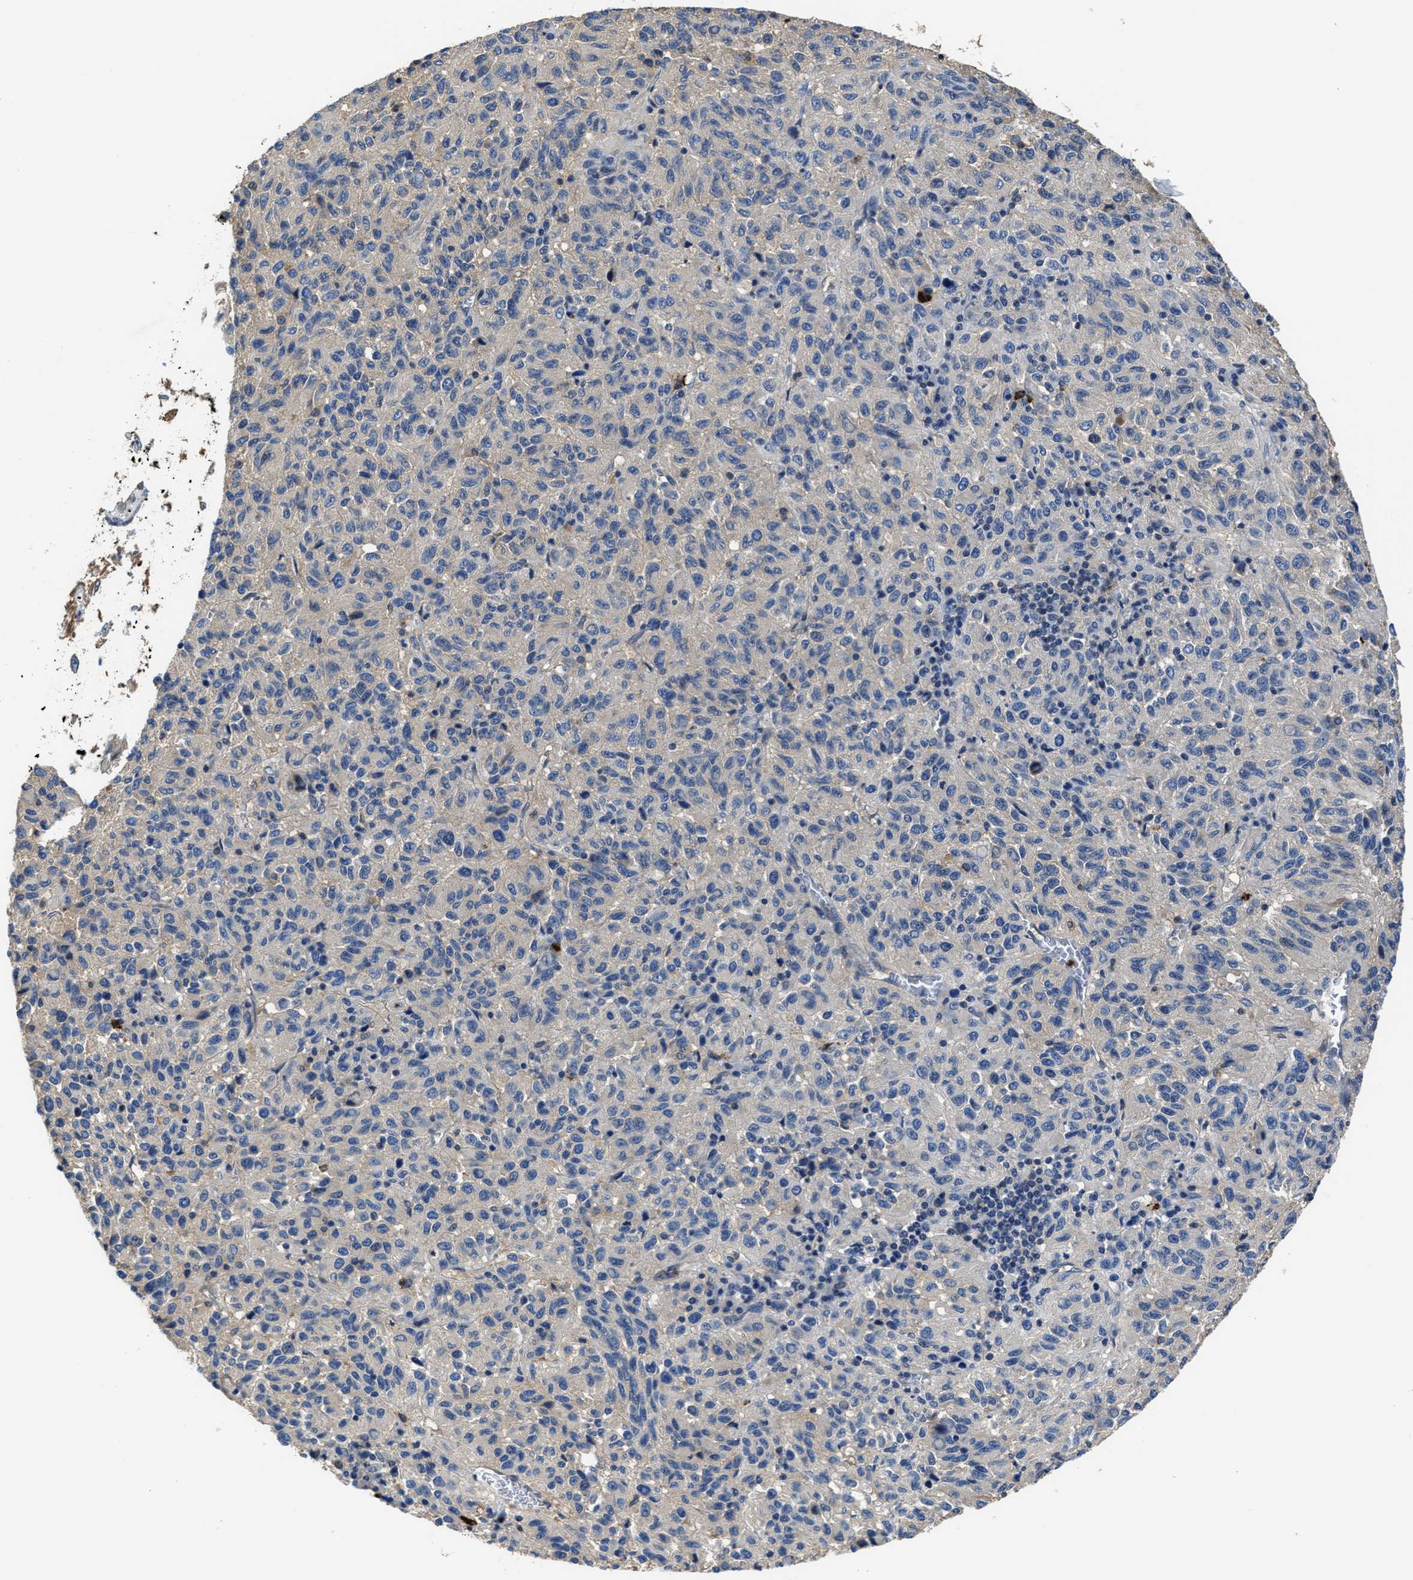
{"staining": {"intensity": "negative", "quantity": "none", "location": "none"}, "tissue": "melanoma", "cell_type": "Tumor cells", "image_type": "cancer", "snomed": [{"axis": "morphology", "description": "Malignant melanoma, Metastatic site"}, {"axis": "topography", "description": "Lung"}], "caption": "A high-resolution image shows IHC staining of melanoma, which reveals no significant staining in tumor cells. Brightfield microscopy of immunohistochemistry (IHC) stained with DAB (3,3'-diaminobenzidine) (brown) and hematoxylin (blue), captured at high magnification.", "gene": "TRAF6", "patient": {"sex": "male", "age": 64}}